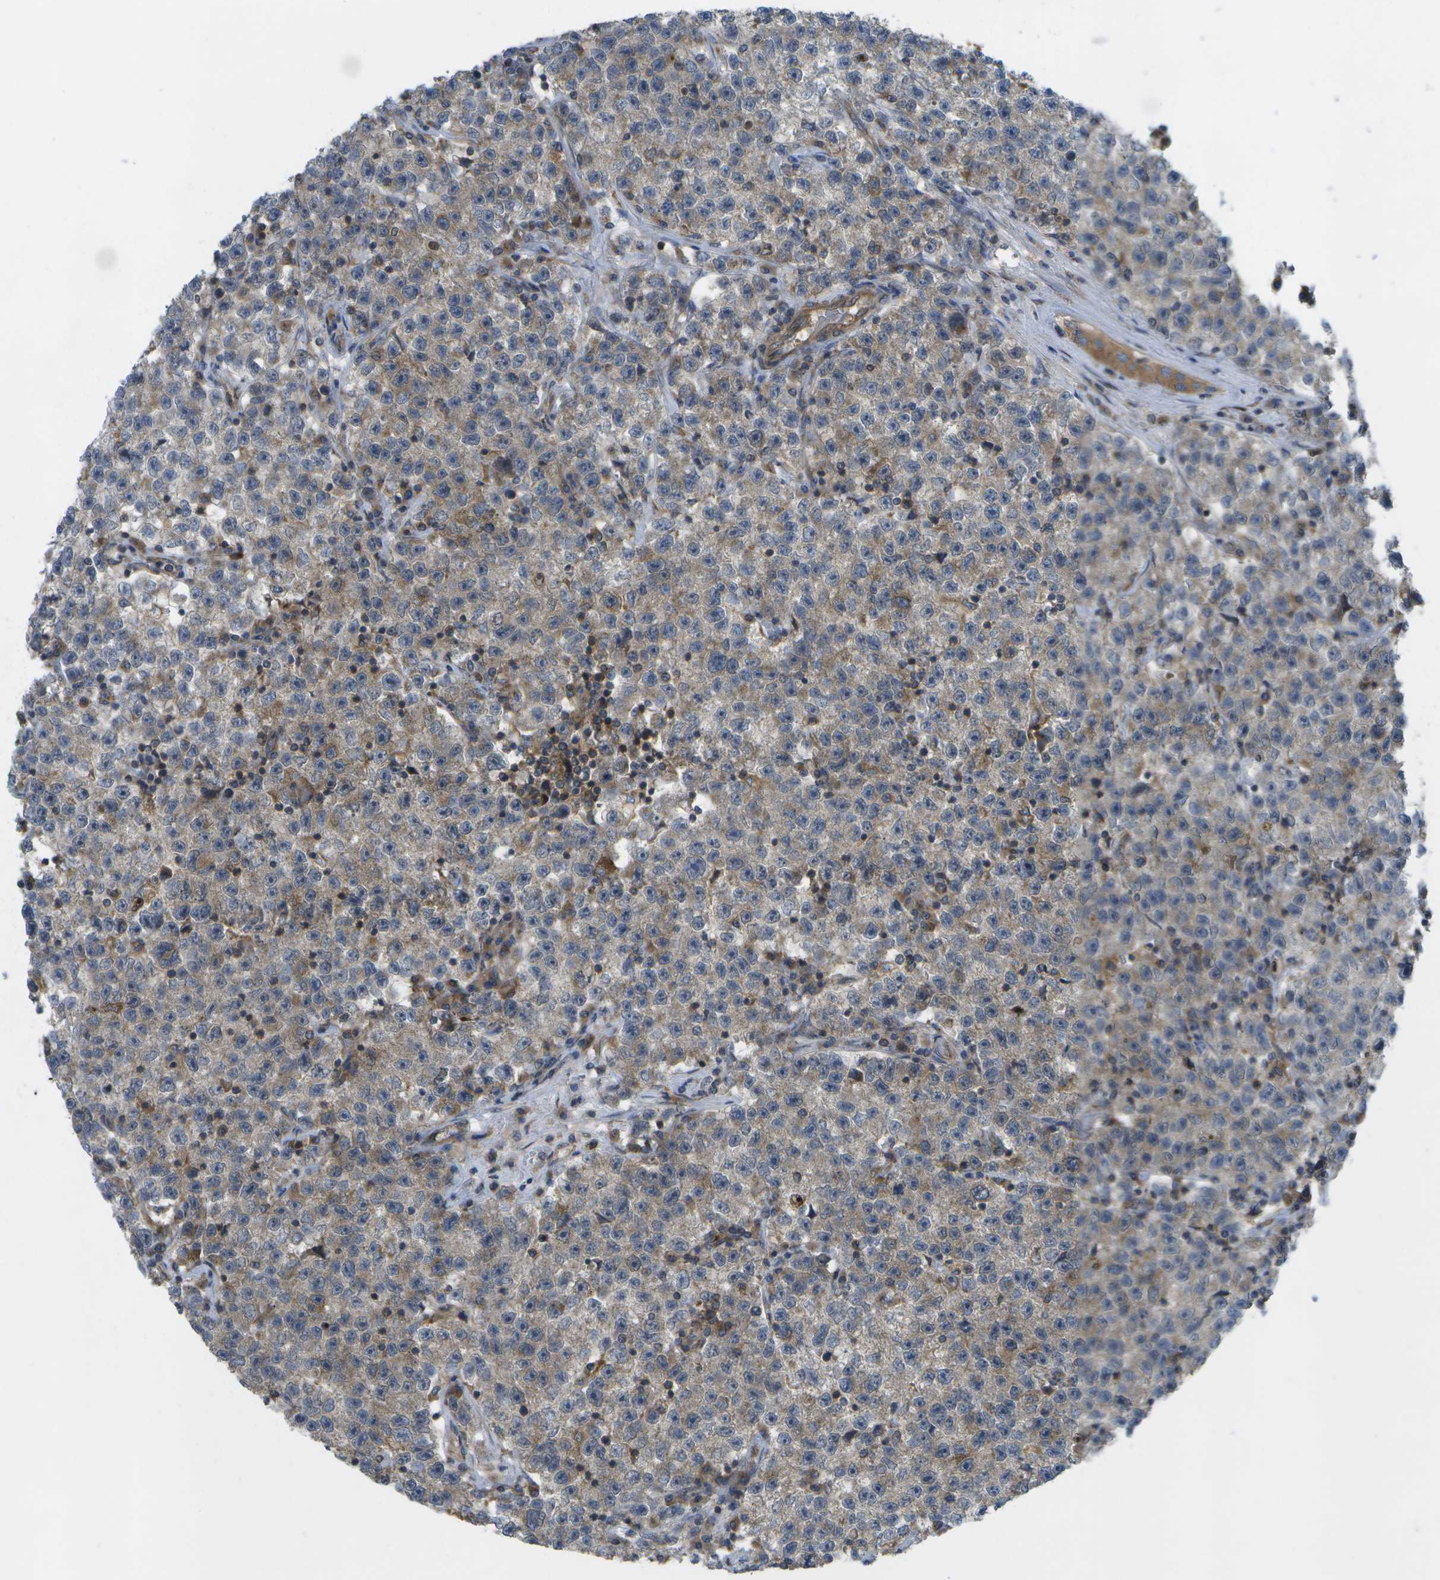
{"staining": {"intensity": "weak", "quantity": ">75%", "location": "cytoplasmic/membranous"}, "tissue": "testis cancer", "cell_type": "Tumor cells", "image_type": "cancer", "snomed": [{"axis": "morphology", "description": "Seminoma, NOS"}, {"axis": "topography", "description": "Testis"}], "caption": "Immunohistochemistry histopathology image of human testis cancer stained for a protein (brown), which exhibits low levels of weak cytoplasmic/membranous staining in approximately >75% of tumor cells.", "gene": "DPM3", "patient": {"sex": "male", "age": 22}}